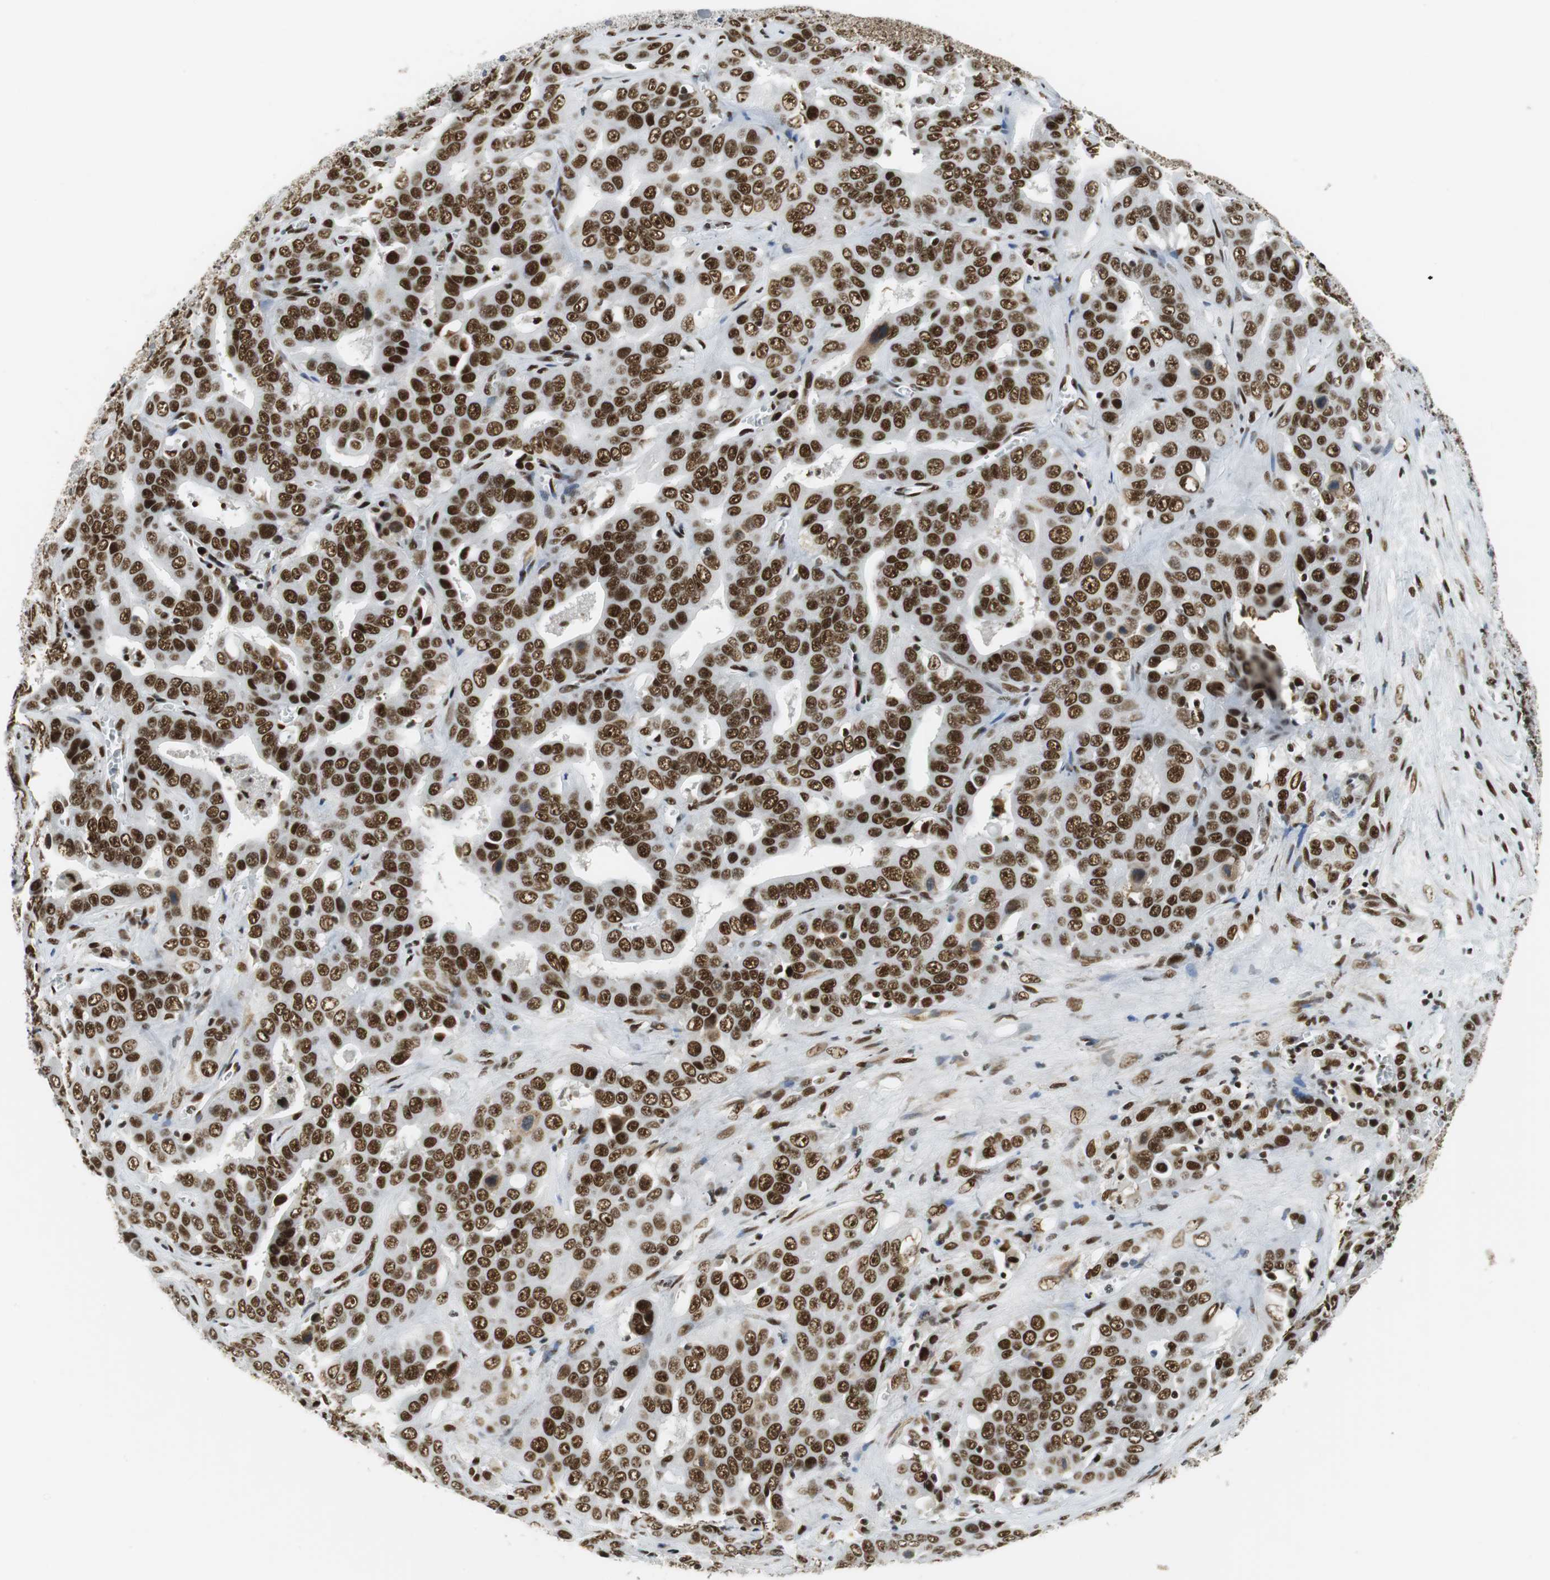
{"staining": {"intensity": "strong", "quantity": ">75%", "location": "nuclear"}, "tissue": "liver cancer", "cell_type": "Tumor cells", "image_type": "cancer", "snomed": [{"axis": "morphology", "description": "Cholangiocarcinoma"}, {"axis": "topography", "description": "Liver"}], "caption": "Protein analysis of liver cholangiocarcinoma tissue displays strong nuclear expression in about >75% of tumor cells.", "gene": "PRKDC", "patient": {"sex": "female", "age": 52}}